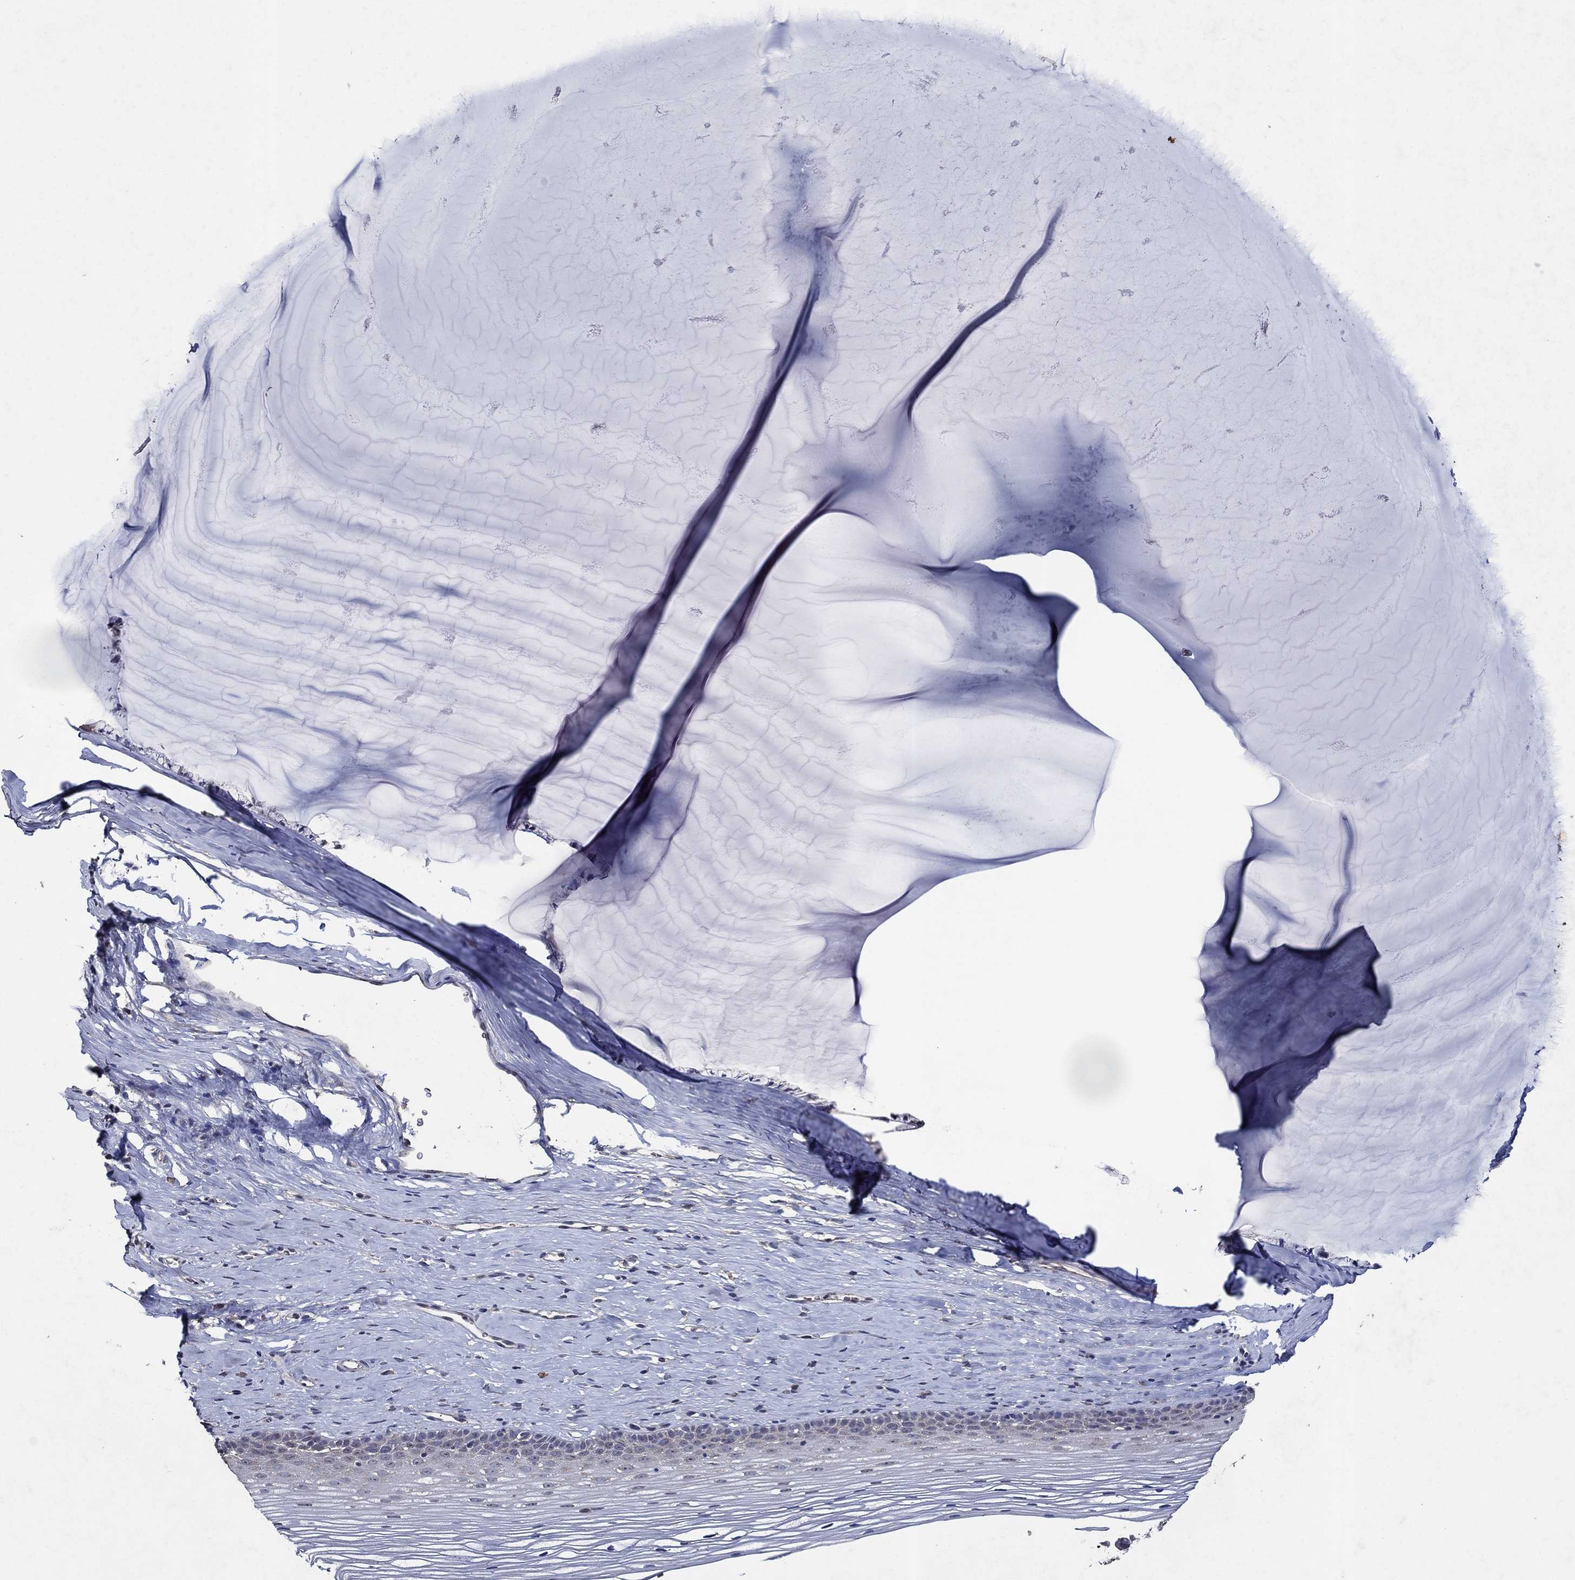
{"staining": {"intensity": "negative", "quantity": "none", "location": "none"}, "tissue": "cervix", "cell_type": "Glandular cells", "image_type": "normal", "snomed": [{"axis": "morphology", "description": "Normal tissue, NOS"}, {"axis": "topography", "description": "Cervix"}], "caption": "Human cervix stained for a protein using immunohistochemistry exhibits no positivity in glandular cells.", "gene": "HAP1", "patient": {"sex": "female", "age": 40}}